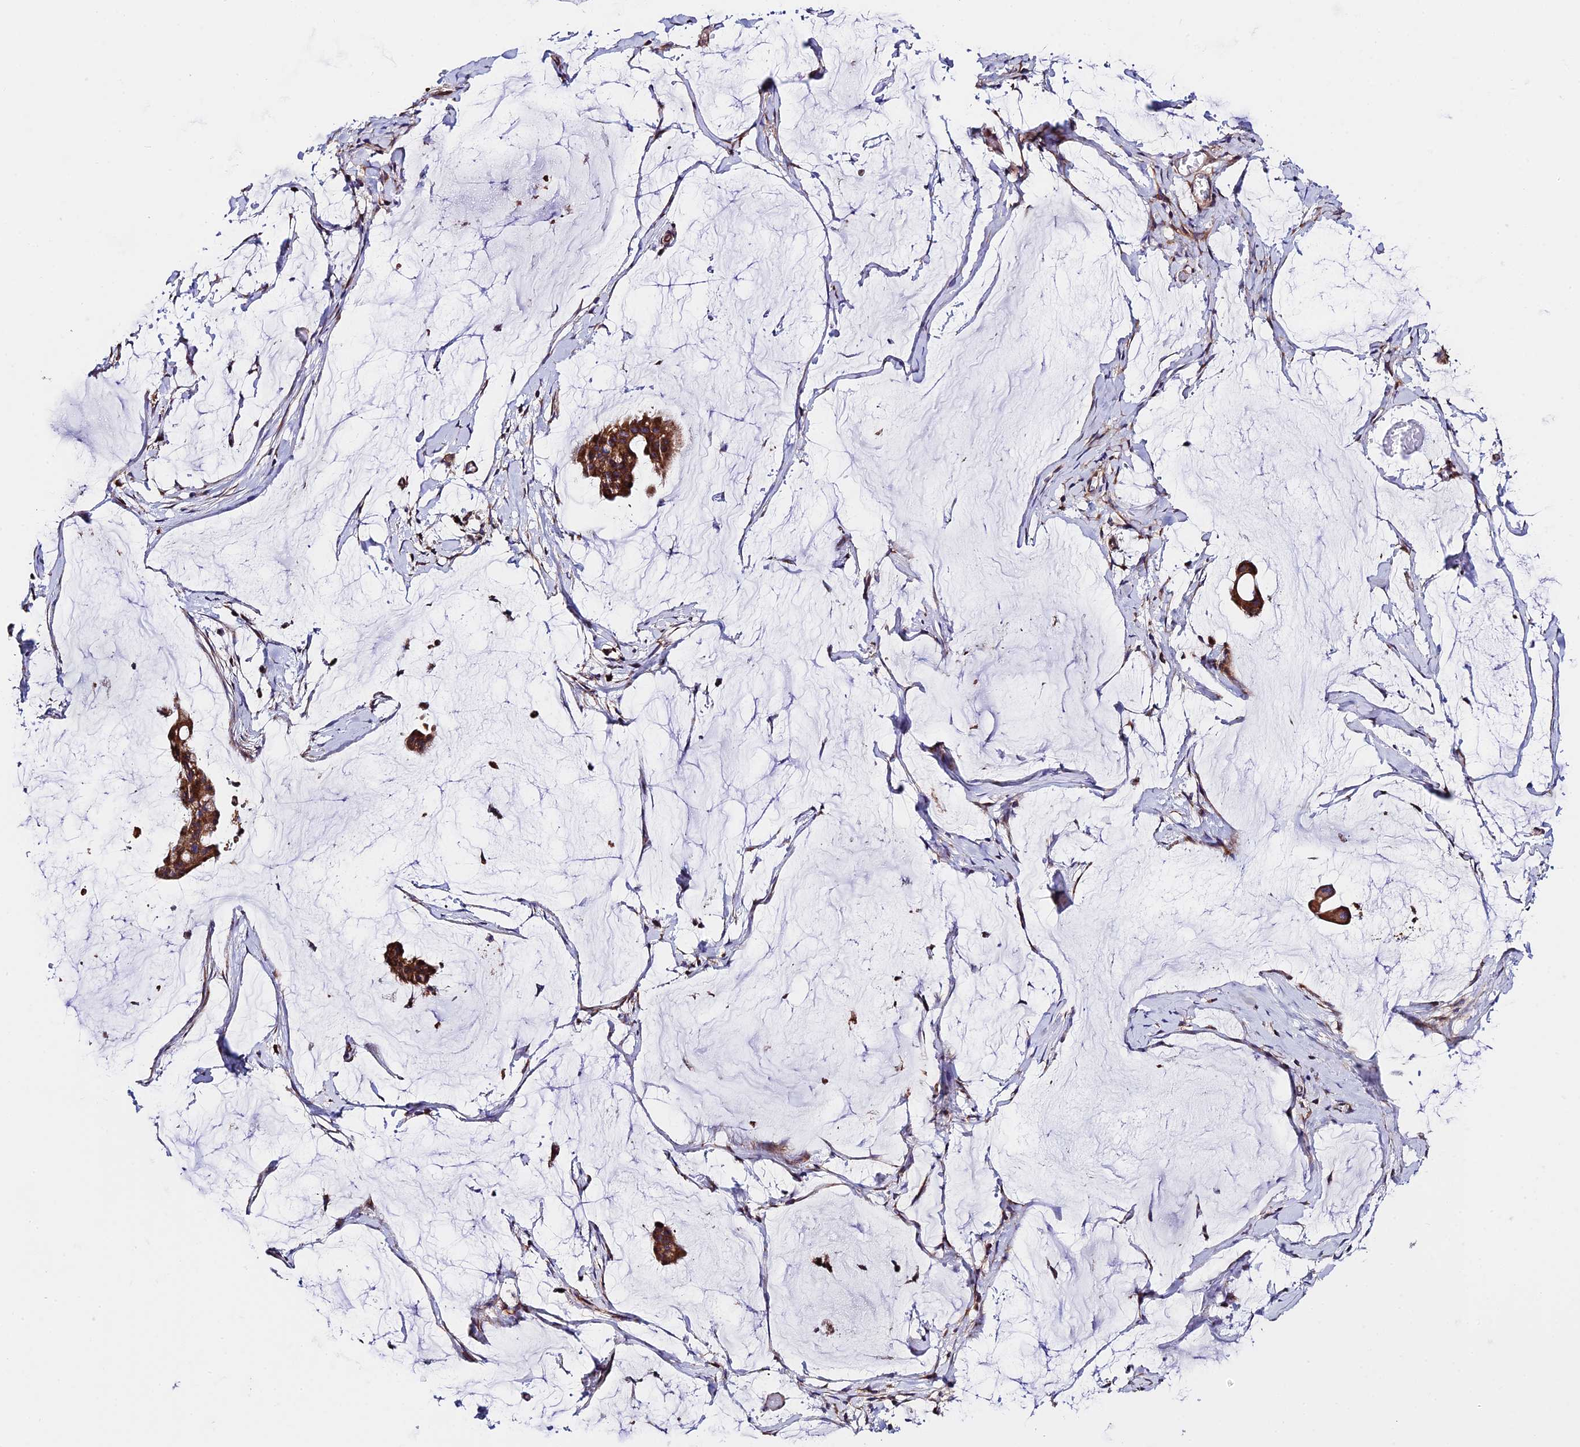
{"staining": {"intensity": "strong", "quantity": ">75%", "location": "cytoplasmic/membranous"}, "tissue": "ovarian cancer", "cell_type": "Tumor cells", "image_type": "cancer", "snomed": [{"axis": "morphology", "description": "Cystadenocarcinoma, mucinous, NOS"}, {"axis": "topography", "description": "Ovary"}], "caption": "An image showing strong cytoplasmic/membranous expression in approximately >75% of tumor cells in ovarian cancer (mucinous cystadenocarcinoma), as visualized by brown immunohistochemical staining.", "gene": "VPS13C", "patient": {"sex": "female", "age": 73}}